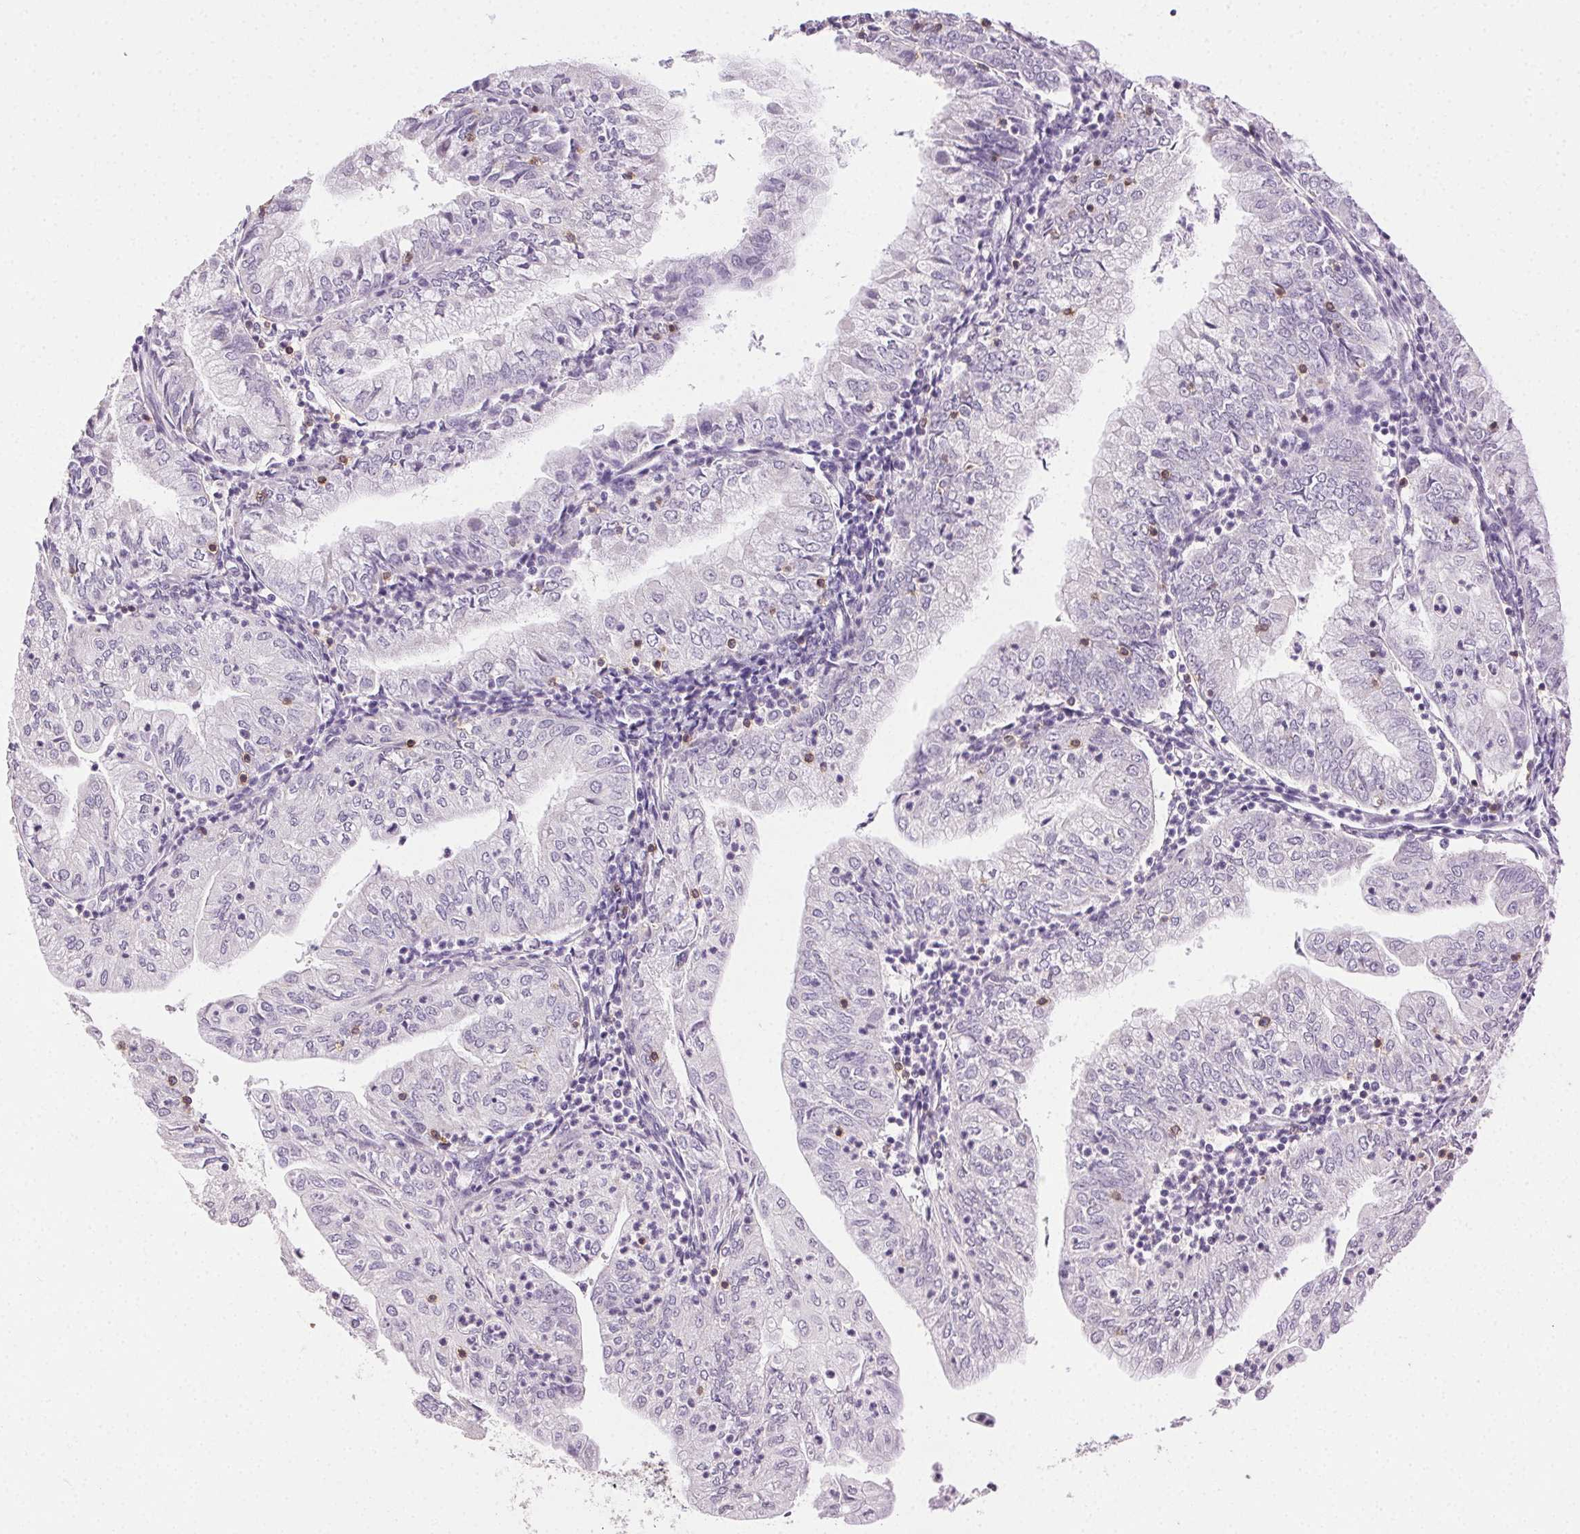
{"staining": {"intensity": "negative", "quantity": "none", "location": "none"}, "tissue": "endometrial cancer", "cell_type": "Tumor cells", "image_type": "cancer", "snomed": [{"axis": "morphology", "description": "Adenocarcinoma, NOS"}, {"axis": "topography", "description": "Endometrium"}], "caption": "Immunohistochemistry histopathology image of human endometrial cancer stained for a protein (brown), which shows no expression in tumor cells. Brightfield microscopy of IHC stained with DAB (brown) and hematoxylin (blue), captured at high magnification.", "gene": "AKAP5", "patient": {"sex": "female", "age": 55}}